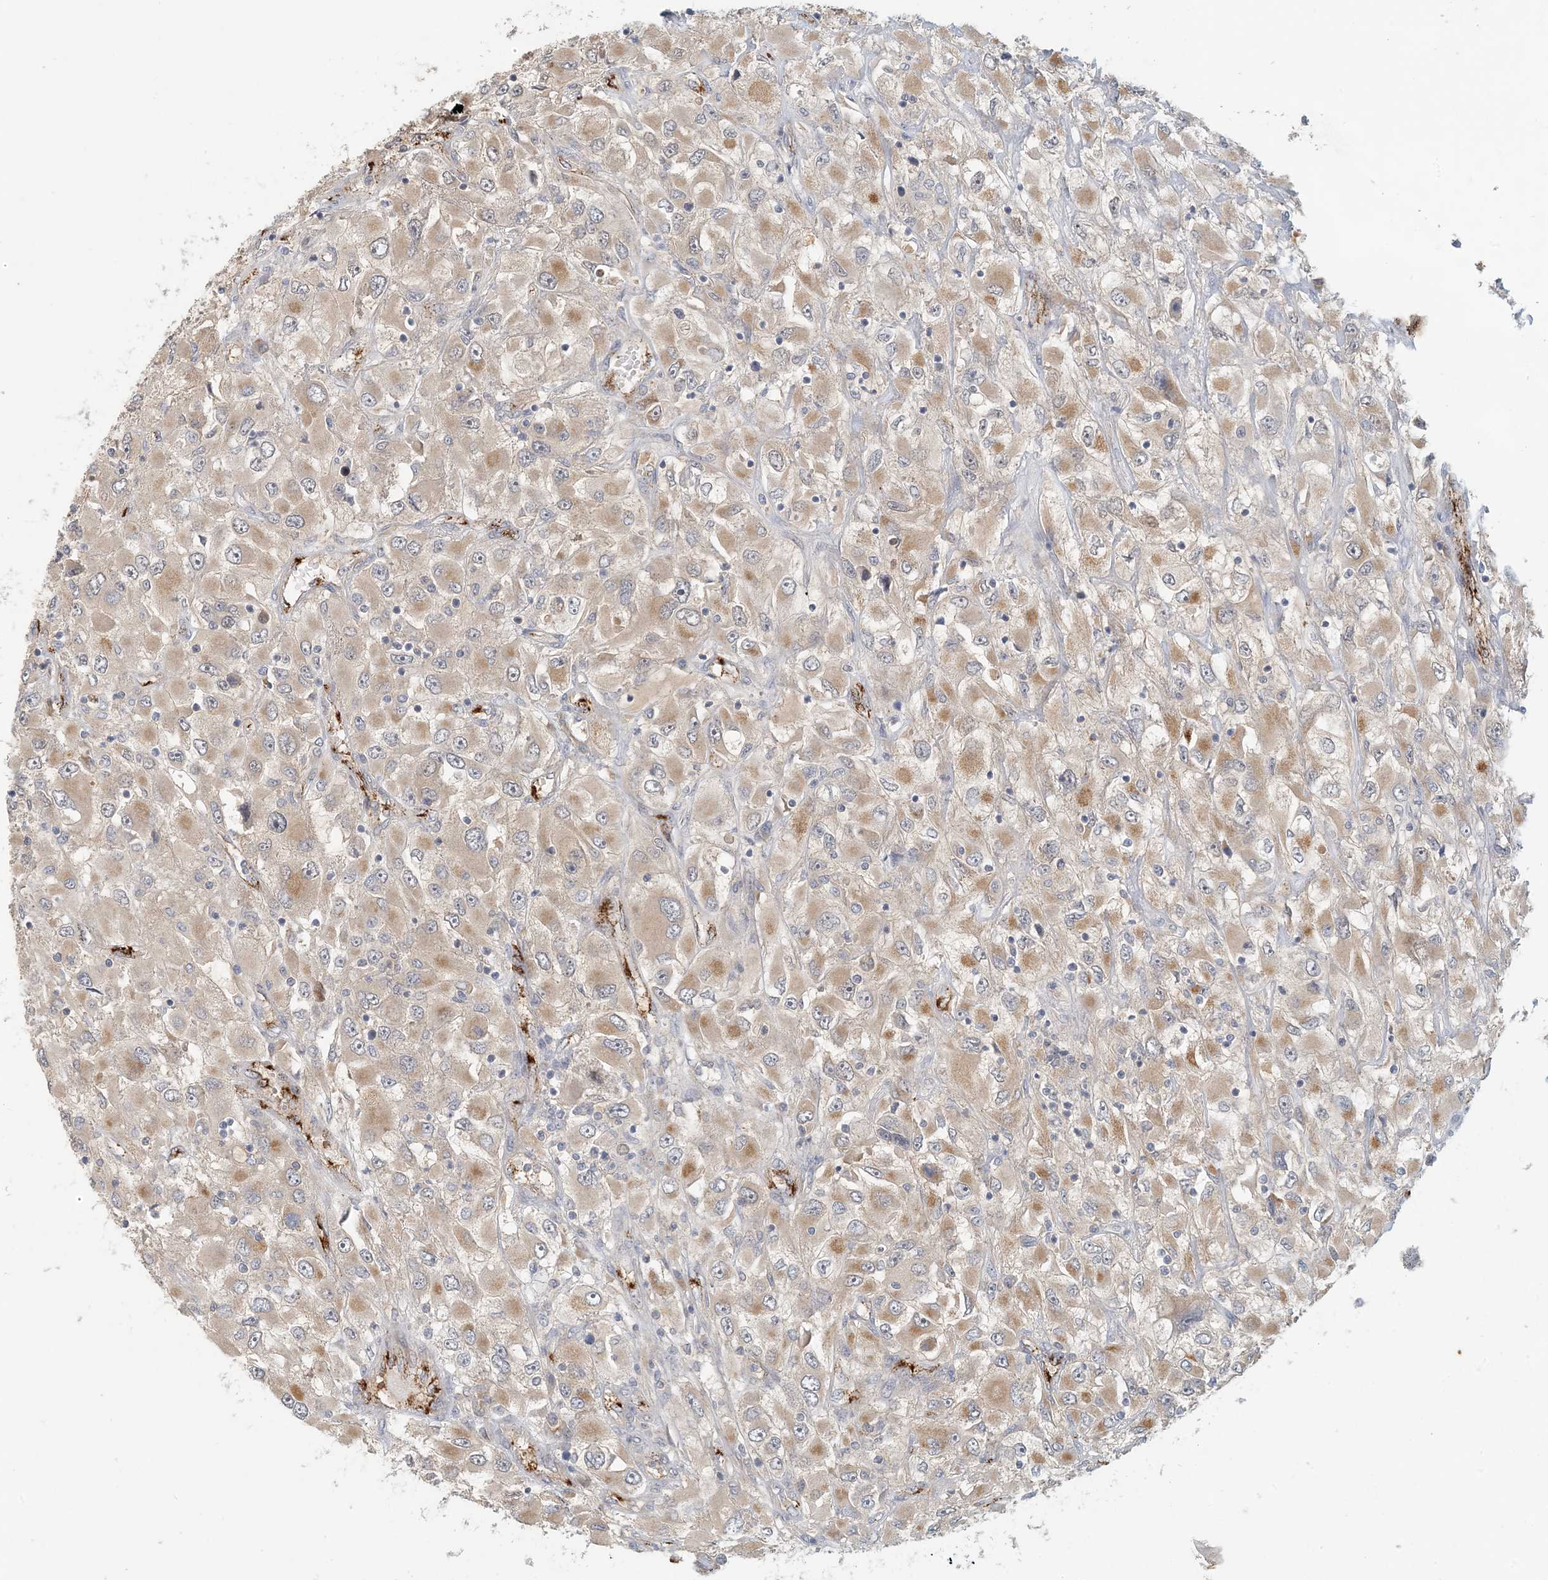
{"staining": {"intensity": "moderate", "quantity": ">75%", "location": "cytoplasmic/membranous"}, "tissue": "renal cancer", "cell_type": "Tumor cells", "image_type": "cancer", "snomed": [{"axis": "morphology", "description": "Adenocarcinoma, NOS"}, {"axis": "topography", "description": "Kidney"}], "caption": "Tumor cells reveal medium levels of moderate cytoplasmic/membranous staining in about >75% of cells in human renal adenocarcinoma.", "gene": "ZBTB3", "patient": {"sex": "female", "age": 52}}